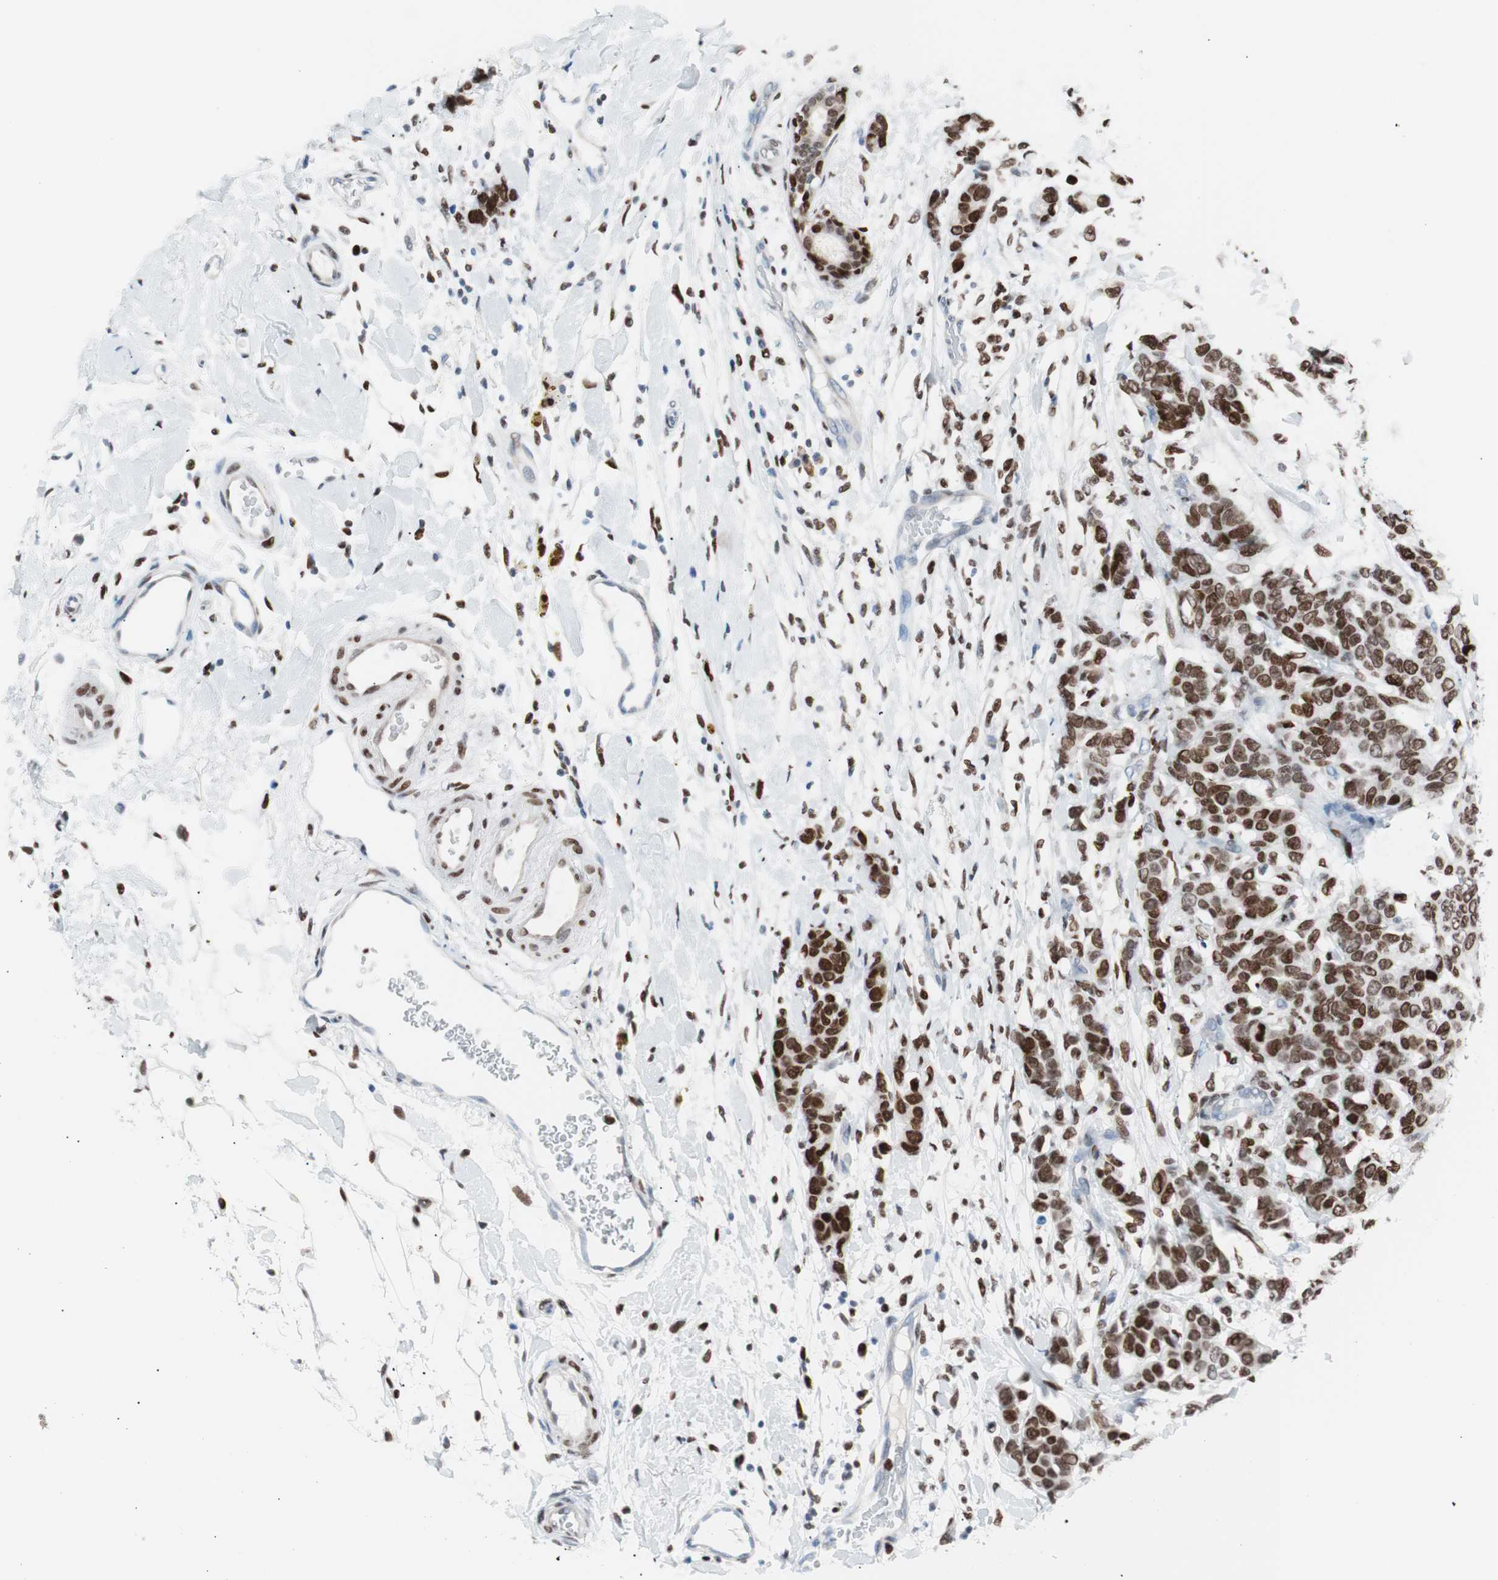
{"staining": {"intensity": "moderate", "quantity": ">75%", "location": "nuclear"}, "tissue": "breast cancer", "cell_type": "Tumor cells", "image_type": "cancer", "snomed": [{"axis": "morphology", "description": "Duct carcinoma"}, {"axis": "topography", "description": "Breast"}], "caption": "About >75% of tumor cells in breast cancer (invasive ductal carcinoma) display moderate nuclear protein staining as visualized by brown immunohistochemical staining.", "gene": "CEBPB", "patient": {"sex": "female", "age": 87}}